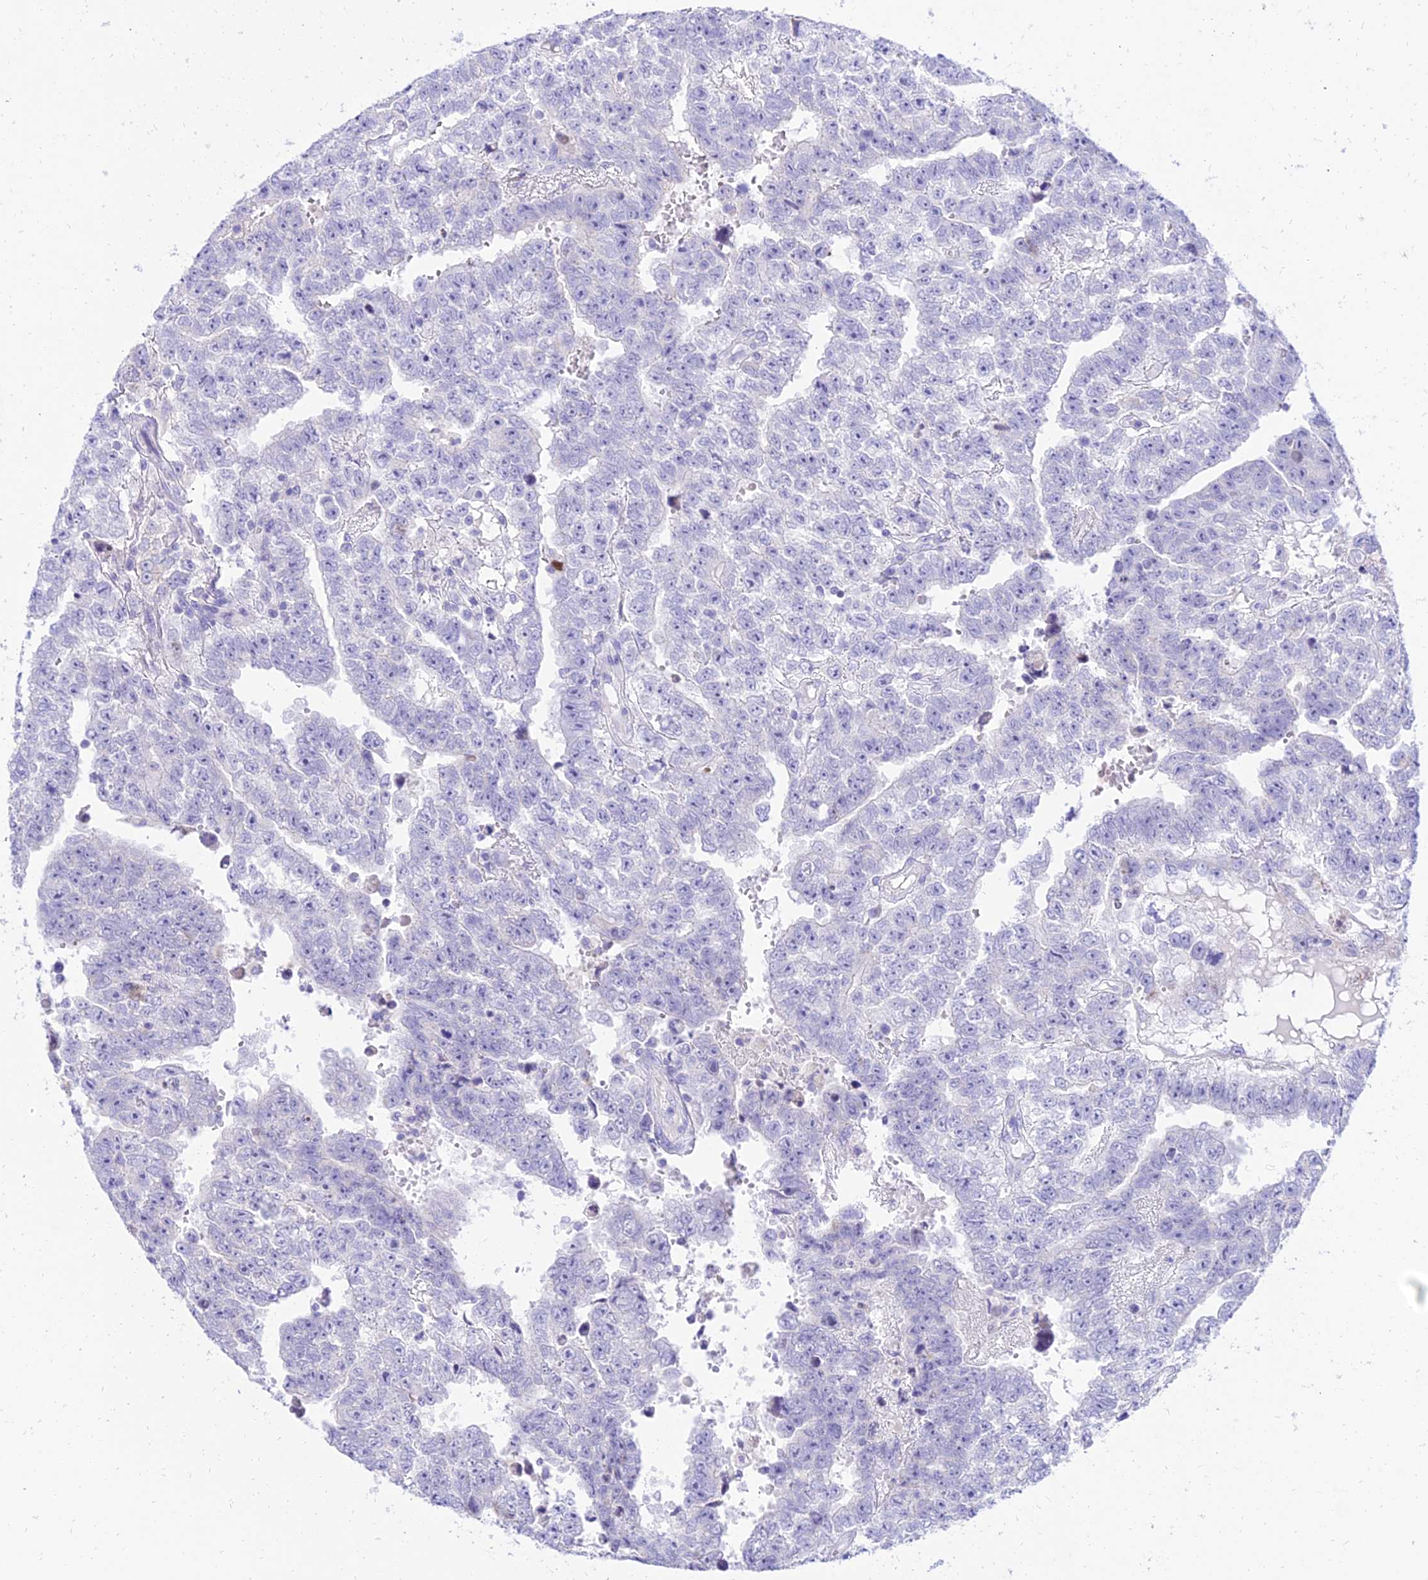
{"staining": {"intensity": "negative", "quantity": "none", "location": "none"}, "tissue": "testis cancer", "cell_type": "Tumor cells", "image_type": "cancer", "snomed": [{"axis": "morphology", "description": "Carcinoma, Embryonal, NOS"}, {"axis": "topography", "description": "Testis"}], "caption": "This micrograph is of embryonal carcinoma (testis) stained with IHC to label a protein in brown with the nuclei are counter-stained blue. There is no expression in tumor cells.", "gene": "PKN3", "patient": {"sex": "male", "age": 25}}